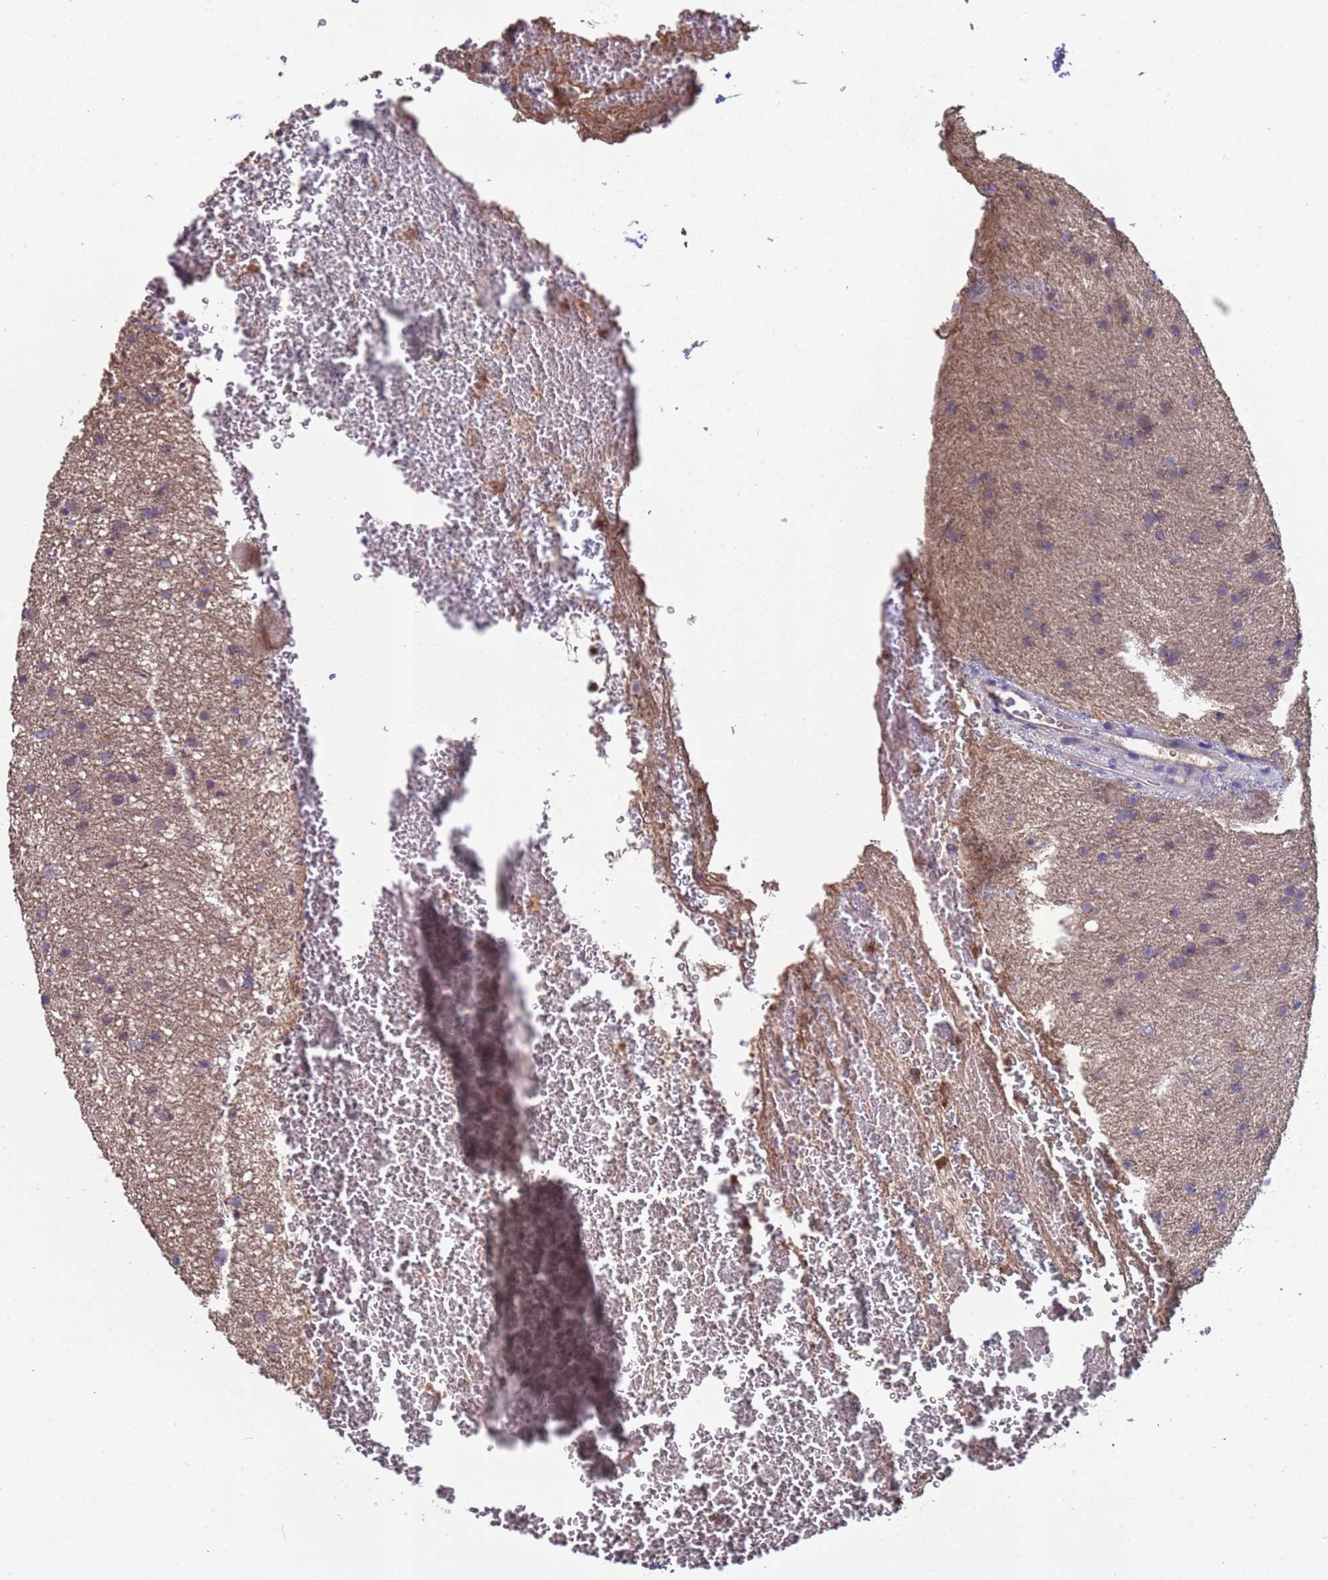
{"staining": {"intensity": "weak", "quantity": "<25%", "location": "cytoplasmic/membranous"}, "tissue": "glioma", "cell_type": "Tumor cells", "image_type": "cancer", "snomed": [{"axis": "morphology", "description": "Glioma, malignant, Low grade"}, {"axis": "topography", "description": "Cerebral cortex"}], "caption": "Tumor cells are negative for protein expression in human malignant glioma (low-grade).", "gene": "ZNF248", "patient": {"sex": "female", "age": 39}}